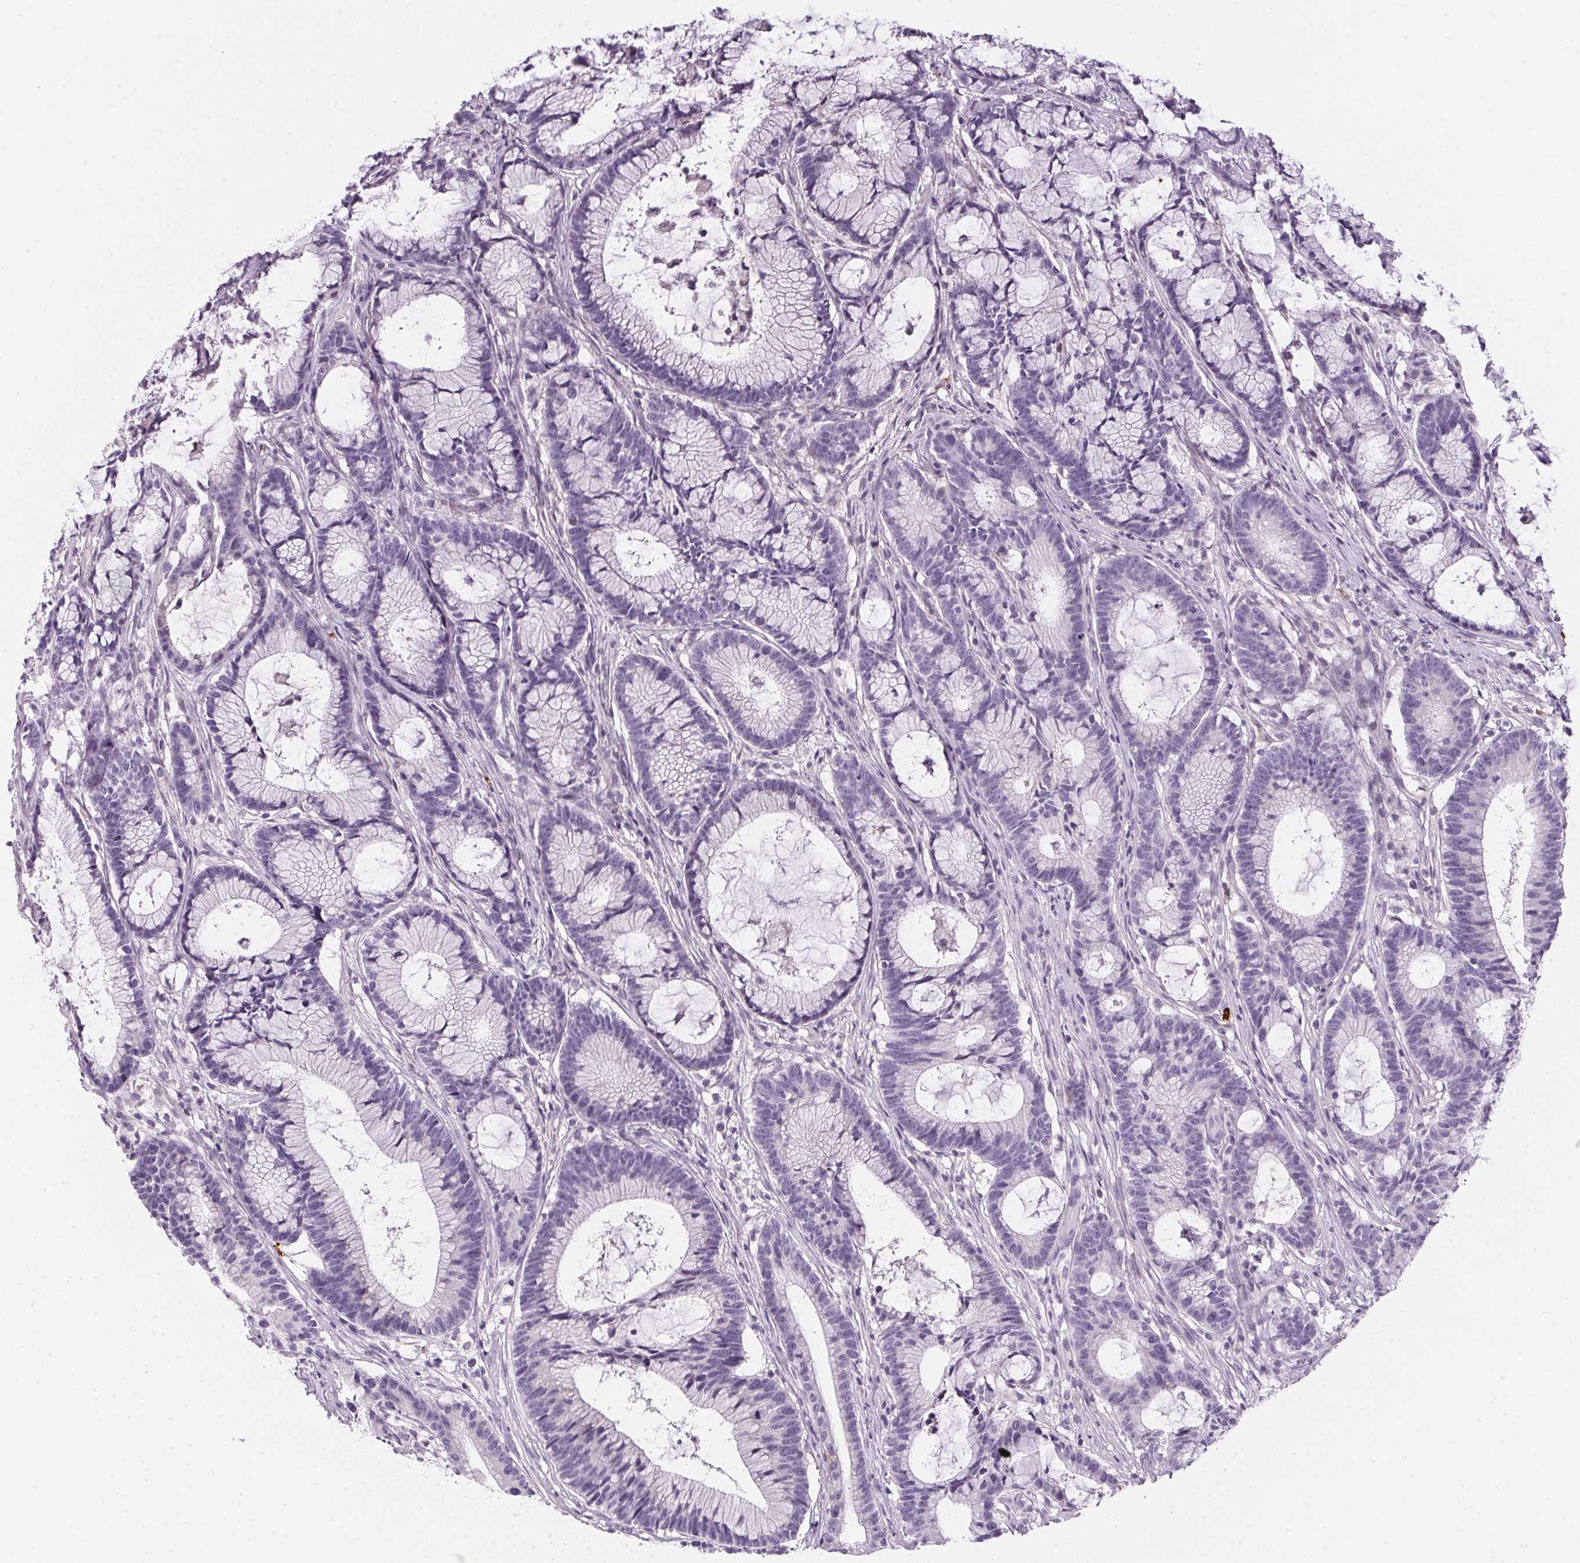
{"staining": {"intensity": "negative", "quantity": "none", "location": "none"}, "tissue": "colorectal cancer", "cell_type": "Tumor cells", "image_type": "cancer", "snomed": [{"axis": "morphology", "description": "Adenocarcinoma, NOS"}, {"axis": "topography", "description": "Colon"}], "caption": "There is no significant expression in tumor cells of colorectal adenocarcinoma. (DAB (3,3'-diaminobenzidine) immunohistochemistry visualized using brightfield microscopy, high magnification).", "gene": "ECPAS", "patient": {"sex": "female", "age": 78}}